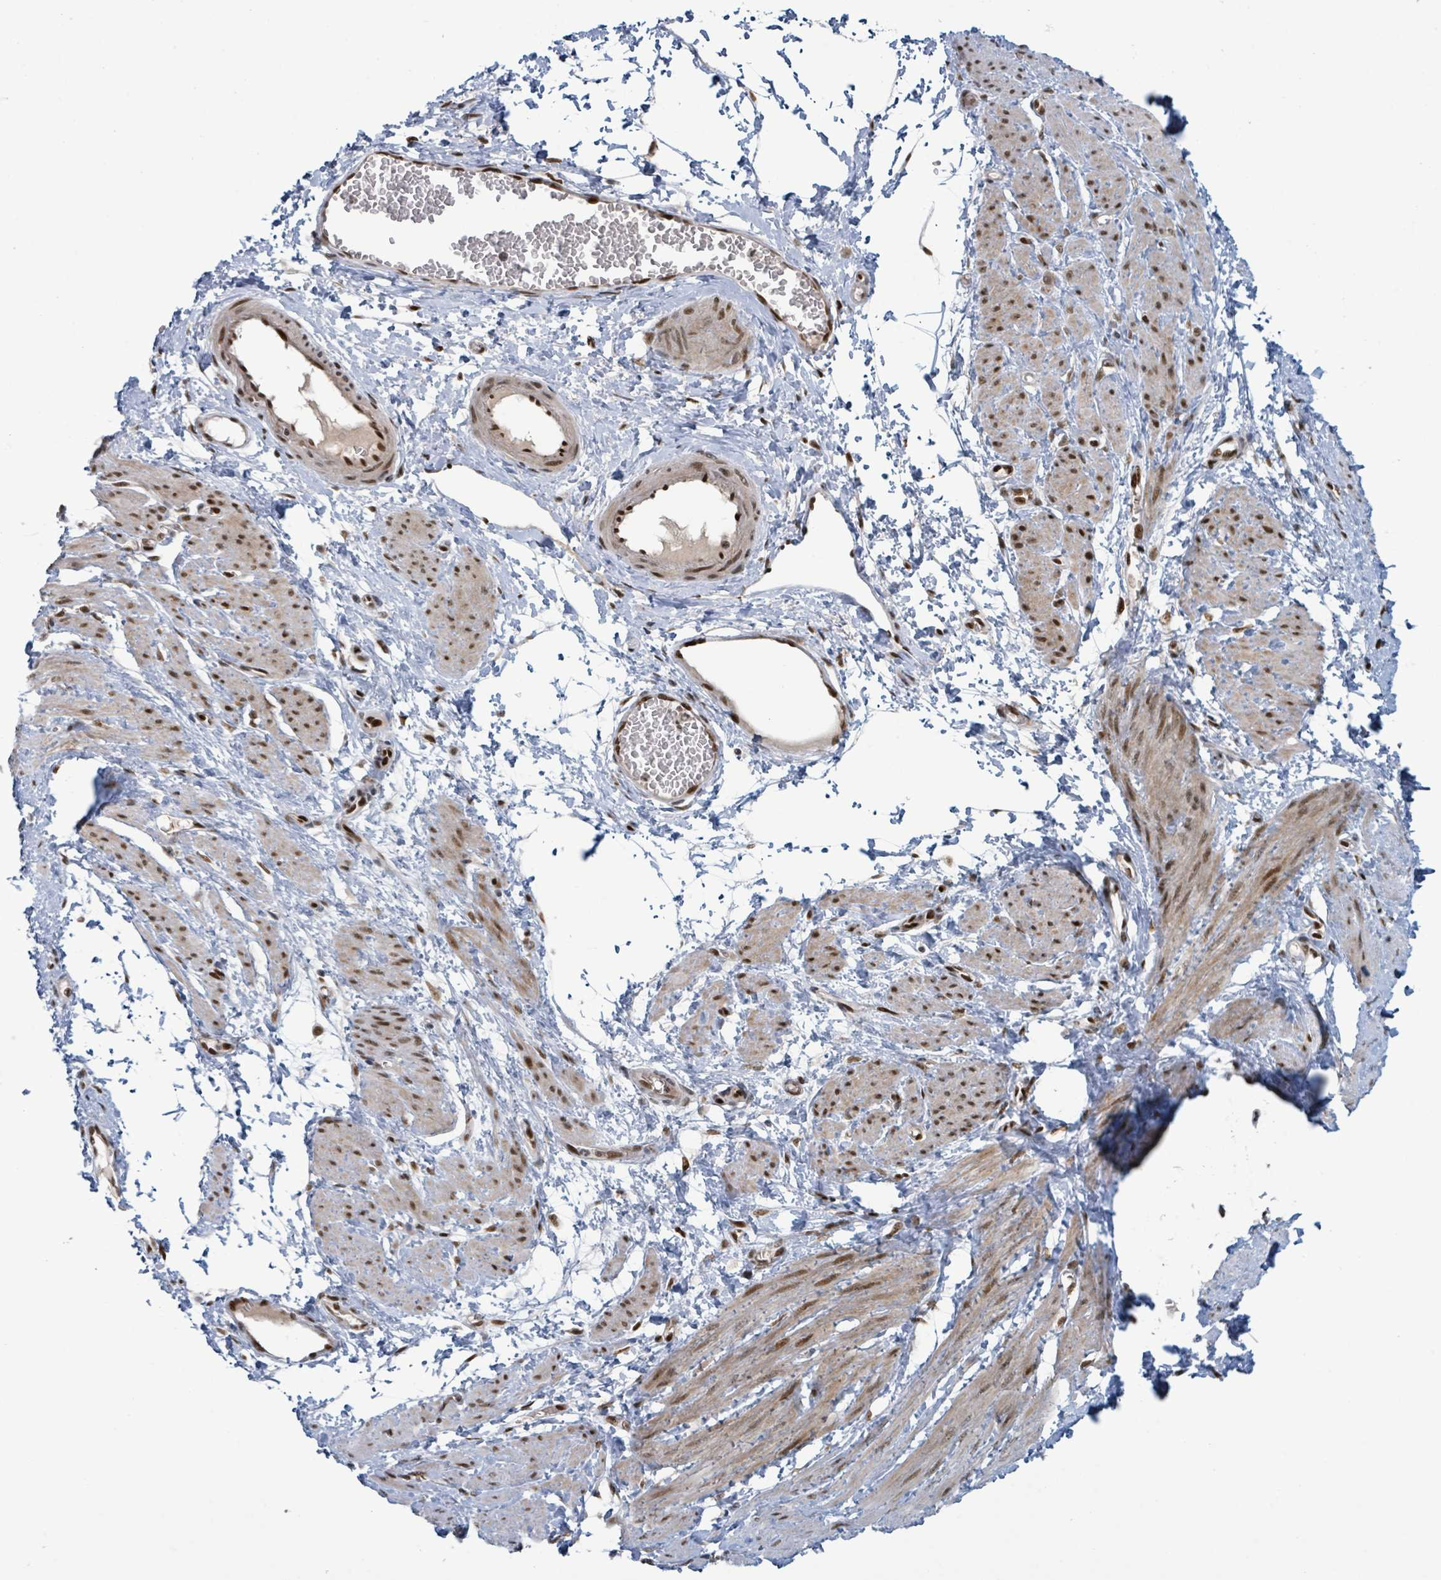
{"staining": {"intensity": "moderate", "quantity": "25%-75%", "location": "nuclear"}, "tissue": "smooth muscle", "cell_type": "Smooth muscle cells", "image_type": "normal", "snomed": [{"axis": "morphology", "description": "Normal tissue, NOS"}, {"axis": "topography", "description": "Smooth muscle"}, {"axis": "topography", "description": "Uterus"}], "caption": "Protein positivity by IHC exhibits moderate nuclear positivity in about 25%-75% of smooth muscle cells in benign smooth muscle.", "gene": "KLF3", "patient": {"sex": "female", "age": 39}}